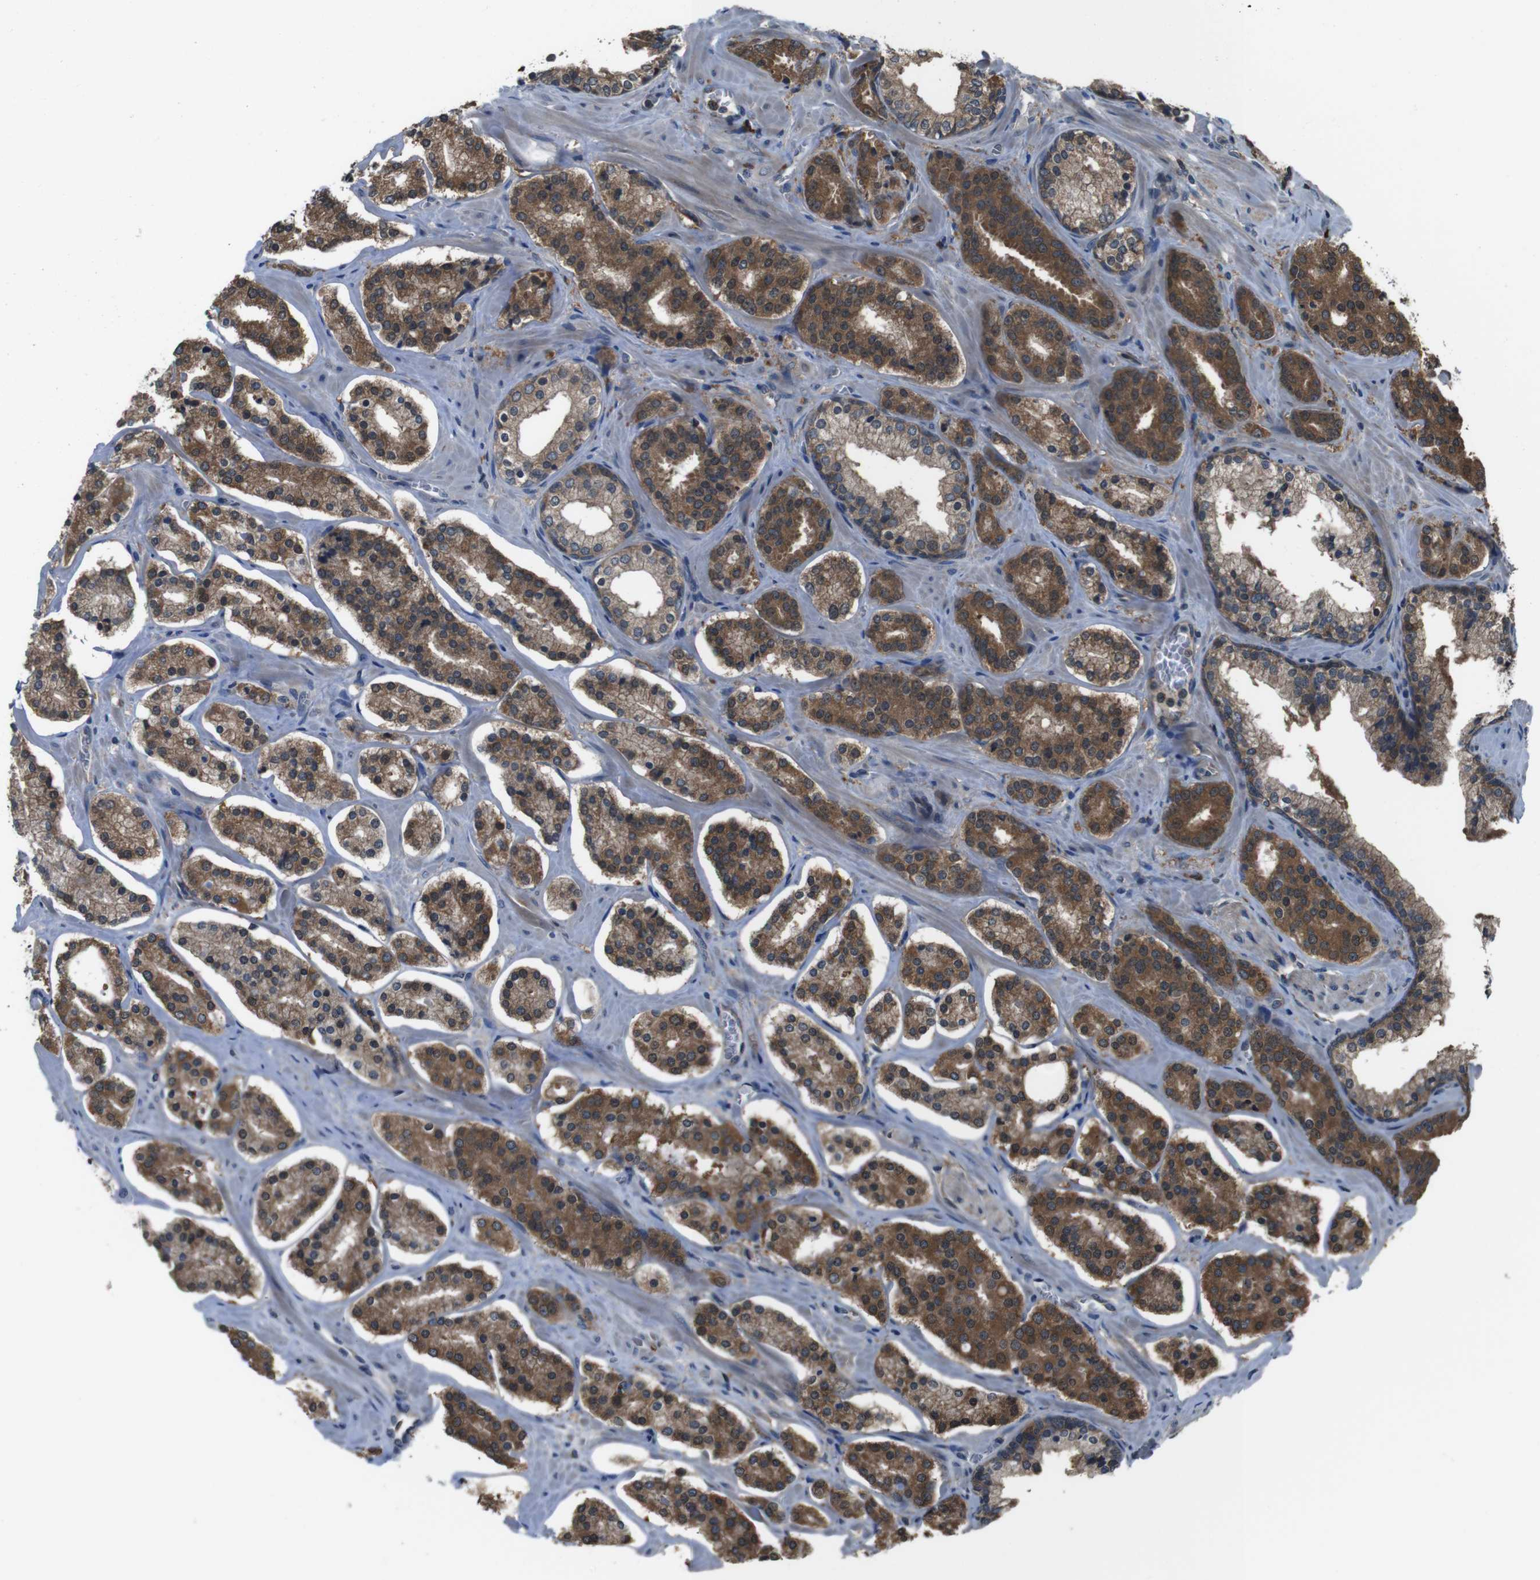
{"staining": {"intensity": "moderate", "quantity": ">75%", "location": "cytoplasmic/membranous"}, "tissue": "prostate cancer", "cell_type": "Tumor cells", "image_type": "cancer", "snomed": [{"axis": "morphology", "description": "Adenocarcinoma, High grade"}, {"axis": "topography", "description": "Prostate"}], "caption": "Prostate cancer stained with DAB immunohistochemistry (IHC) demonstrates medium levels of moderate cytoplasmic/membranous staining in about >75% of tumor cells.", "gene": "SSR3", "patient": {"sex": "male", "age": 60}}